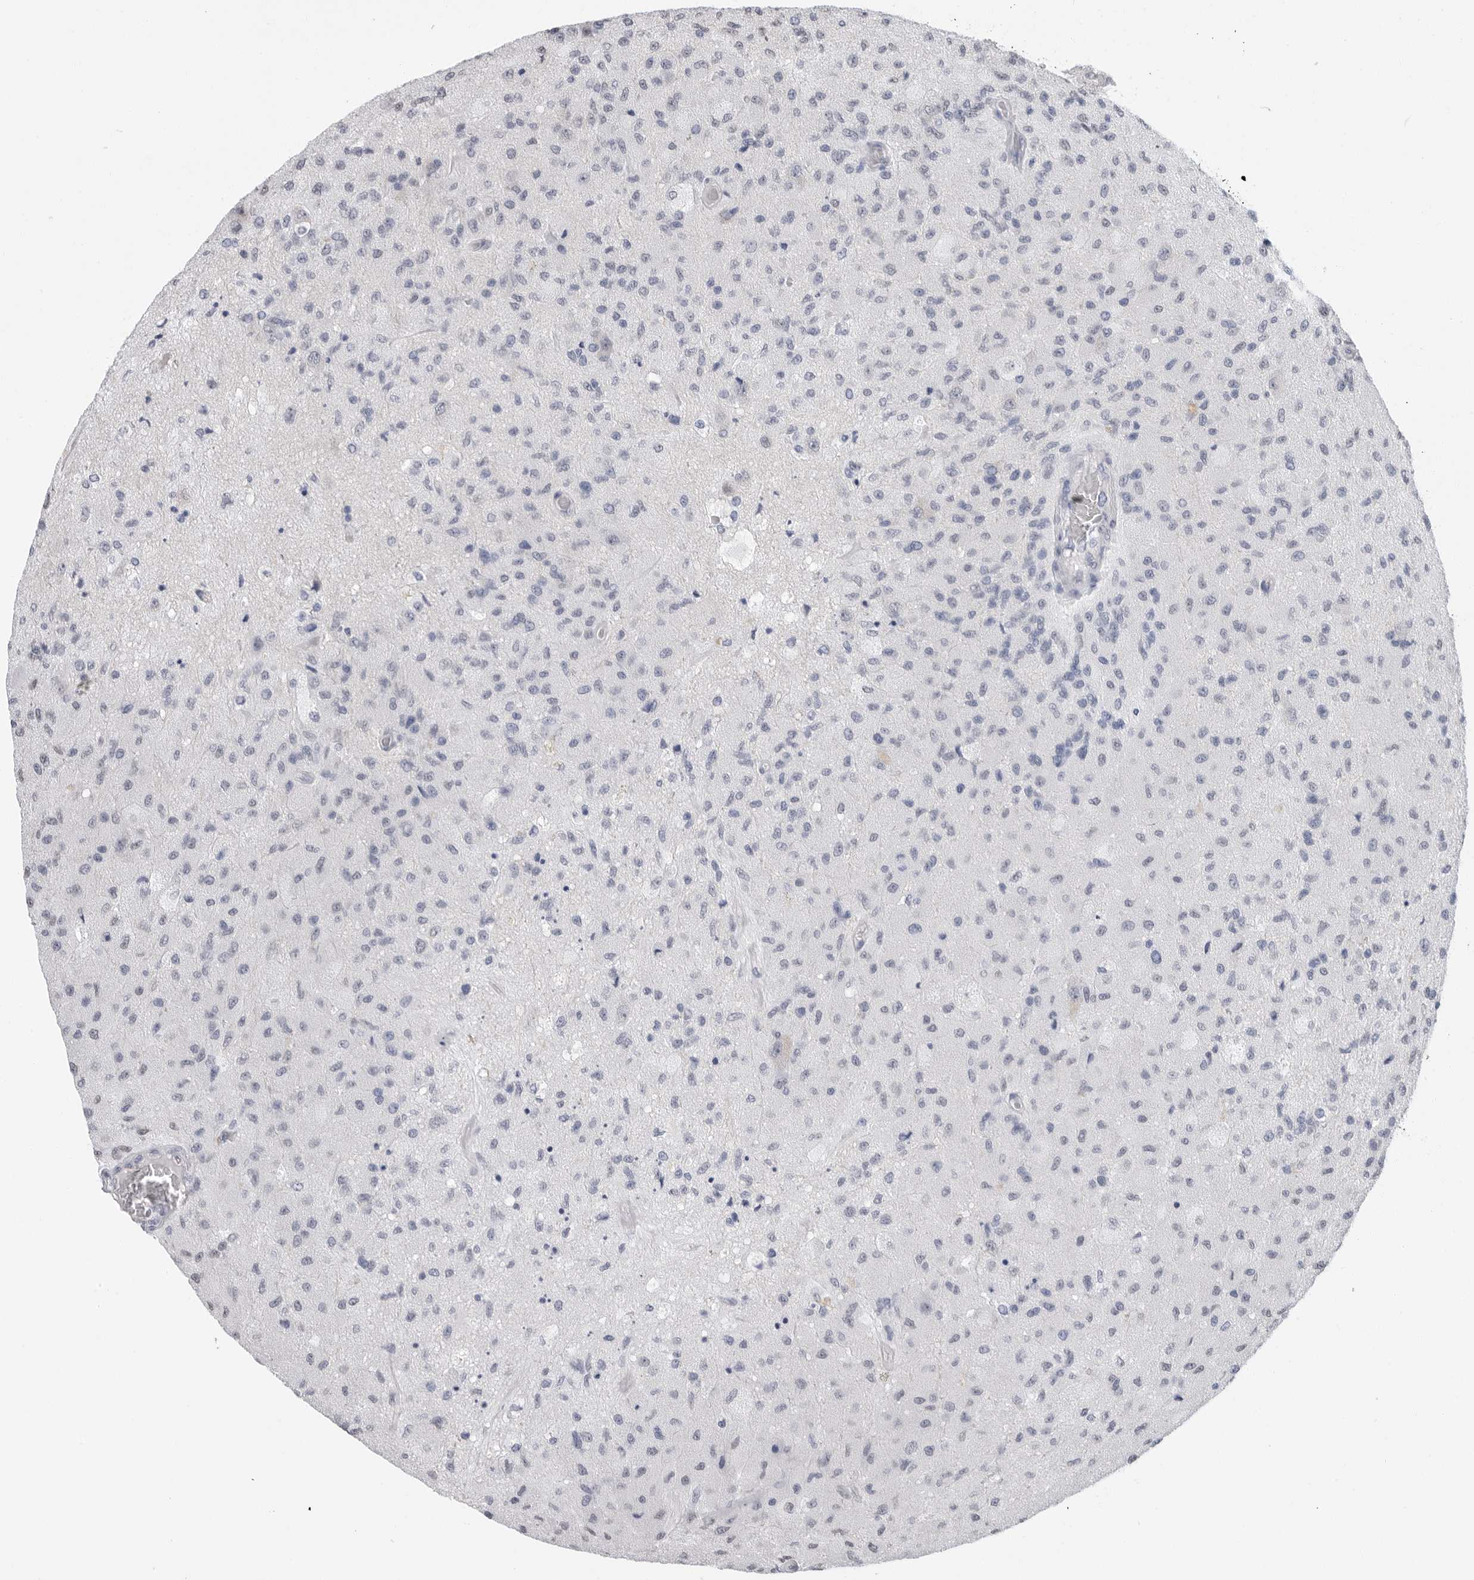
{"staining": {"intensity": "negative", "quantity": "none", "location": "none"}, "tissue": "glioma", "cell_type": "Tumor cells", "image_type": "cancer", "snomed": [{"axis": "morphology", "description": "Normal tissue, NOS"}, {"axis": "morphology", "description": "Glioma, malignant, High grade"}, {"axis": "topography", "description": "Cerebral cortex"}], "caption": "Tumor cells show no significant expression in high-grade glioma (malignant).", "gene": "ARHGEF10", "patient": {"sex": "male", "age": 77}}